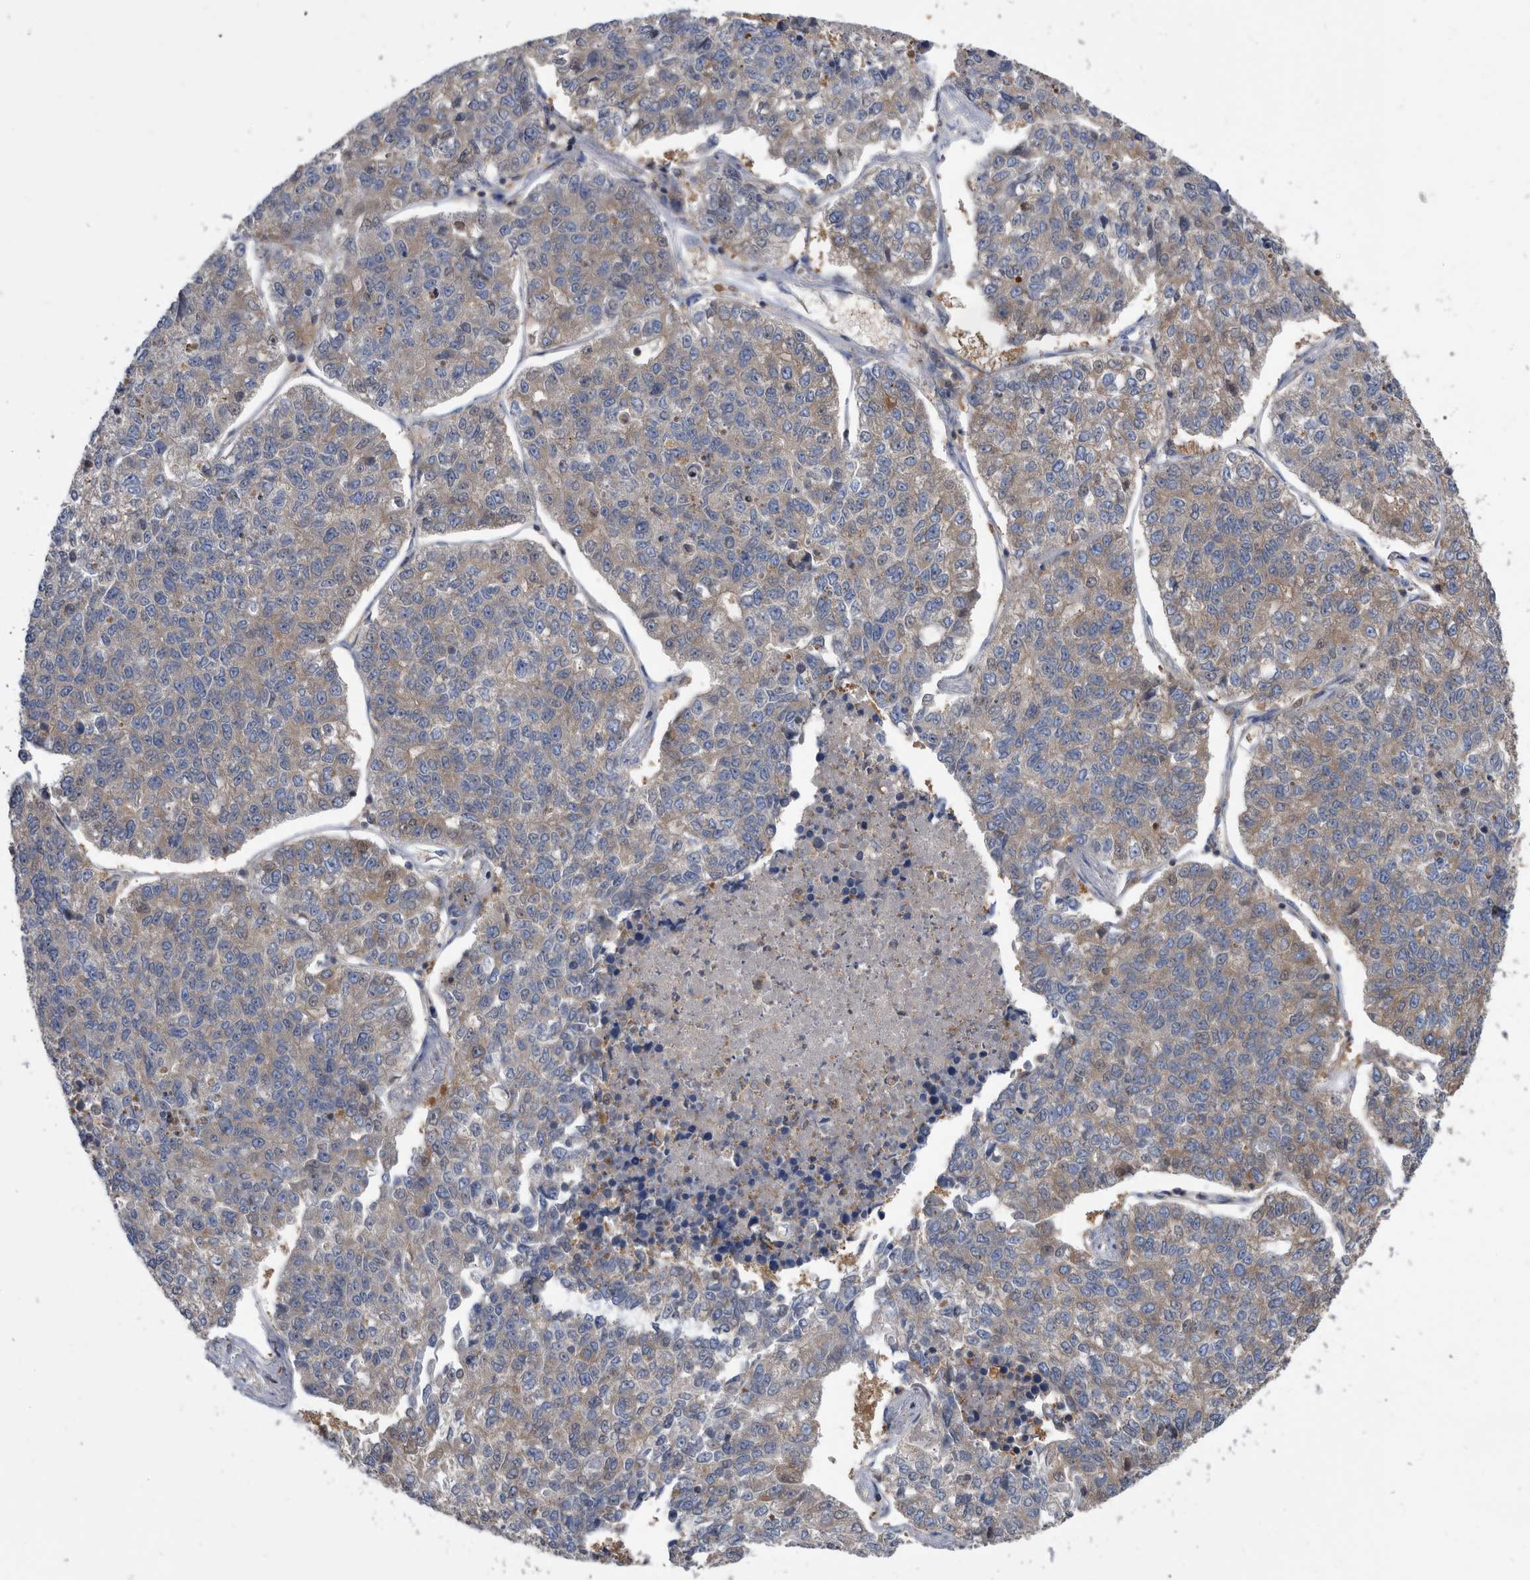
{"staining": {"intensity": "weak", "quantity": "25%-75%", "location": "cytoplasmic/membranous"}, "tissue": "lung cancer", "cell_type": "Tumor cells", "image_type": "cancer", "snomed": [{"axis": "morphology", "description": "Adenocarcinoma, NOS"}, {"axis": "topography", "description": "Lung"}], "caption": "Lung cancer stained with immunohistochemistry displays weak cytoplasmic/membranous expression in approximately 25%-75% of tumor cells.", "gene": "APEH", "patient": {"sex": "male", "age": 49}}